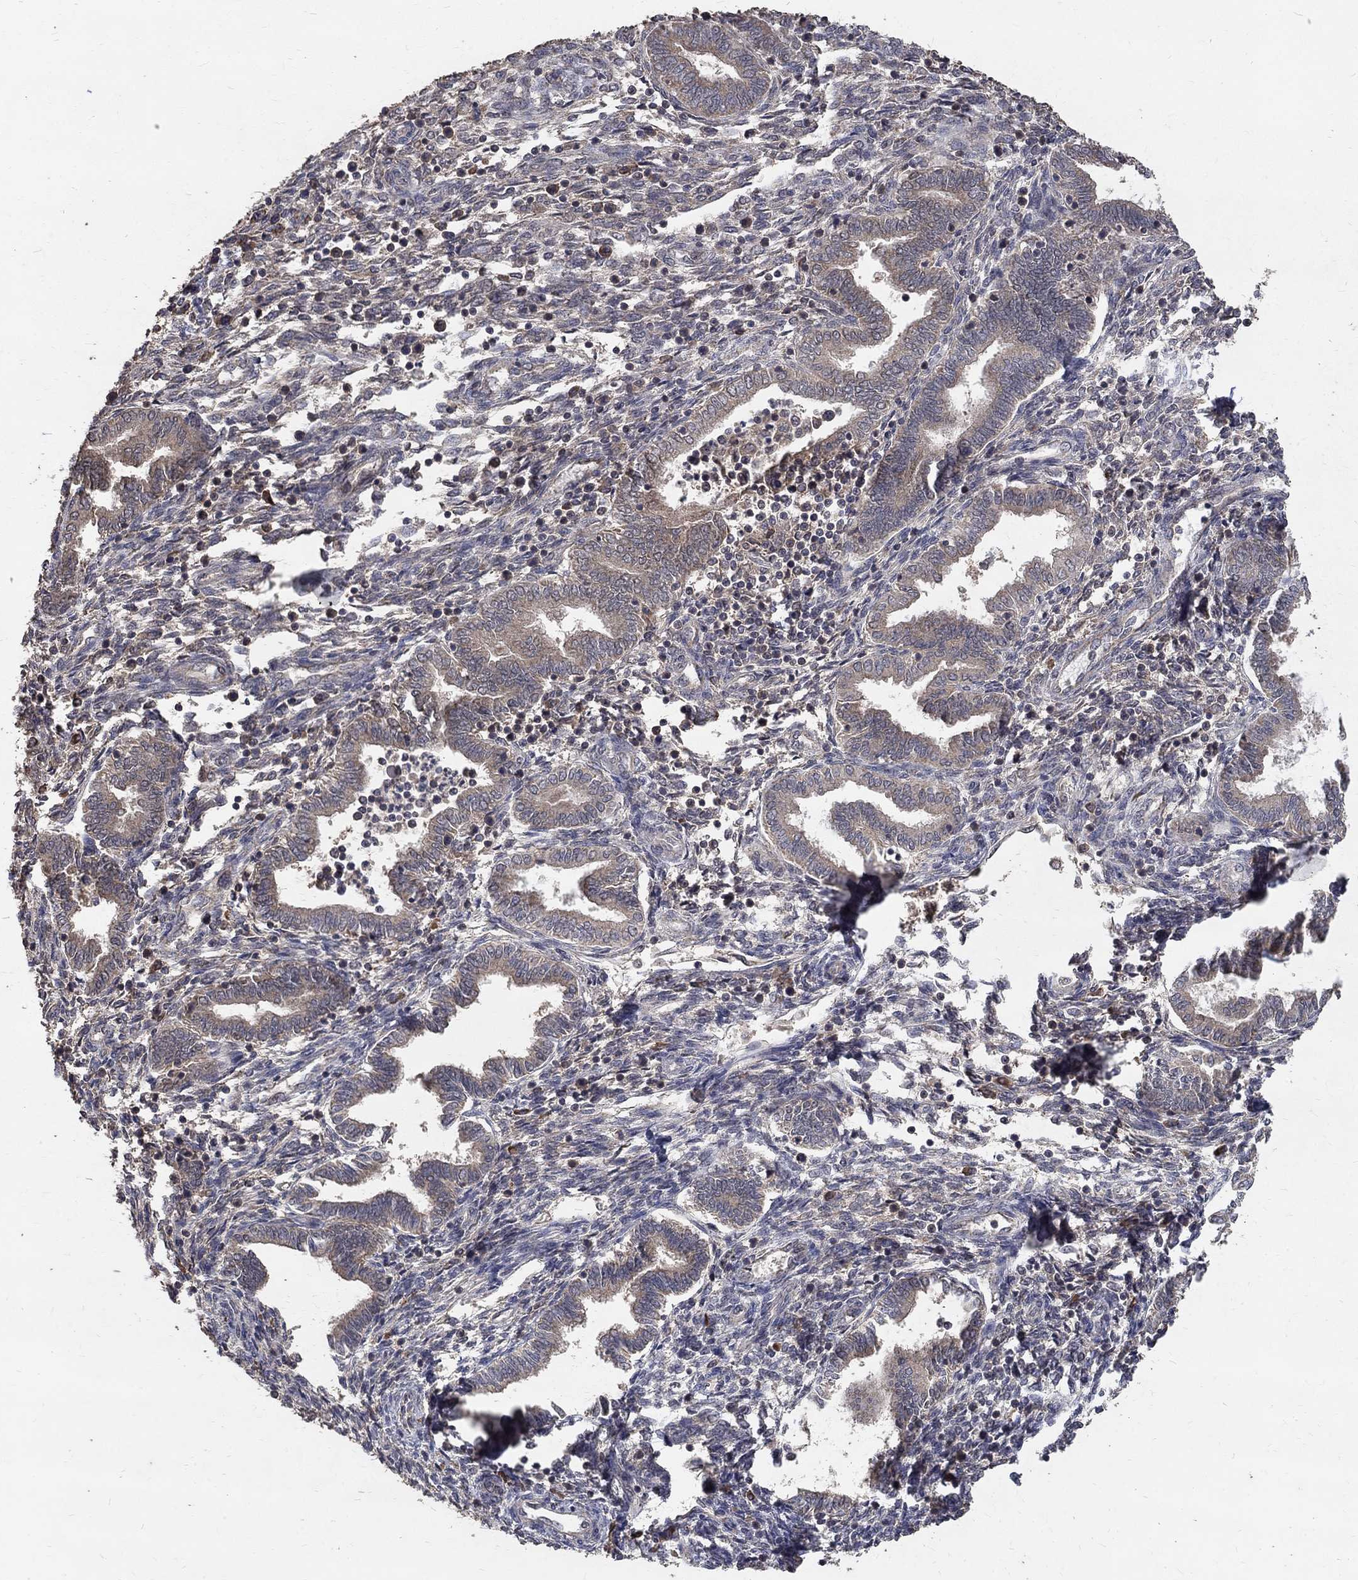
{"staining": {"intensity": "weak", "quantity": "25%-75%", "location": "cytoplasmic/membranous"}, "tissue": "endometrium", "cell_type": "Cells in endometrial stroma", "image_type": "normal", "snomed": [{"axis": "morphology", "description": "Normal tissue, NOS"}, {"axis": "topography", "description": "Endometrium"}], "caption": "Brown immunohistochemical staining in unremarkable human endometrium displays weak cytoplasmic/membranous expression in about 25%-75% of cells in endometrial stroma.", "gene": "C17orf75", "patient": {"sex": "female", "age": 42}}